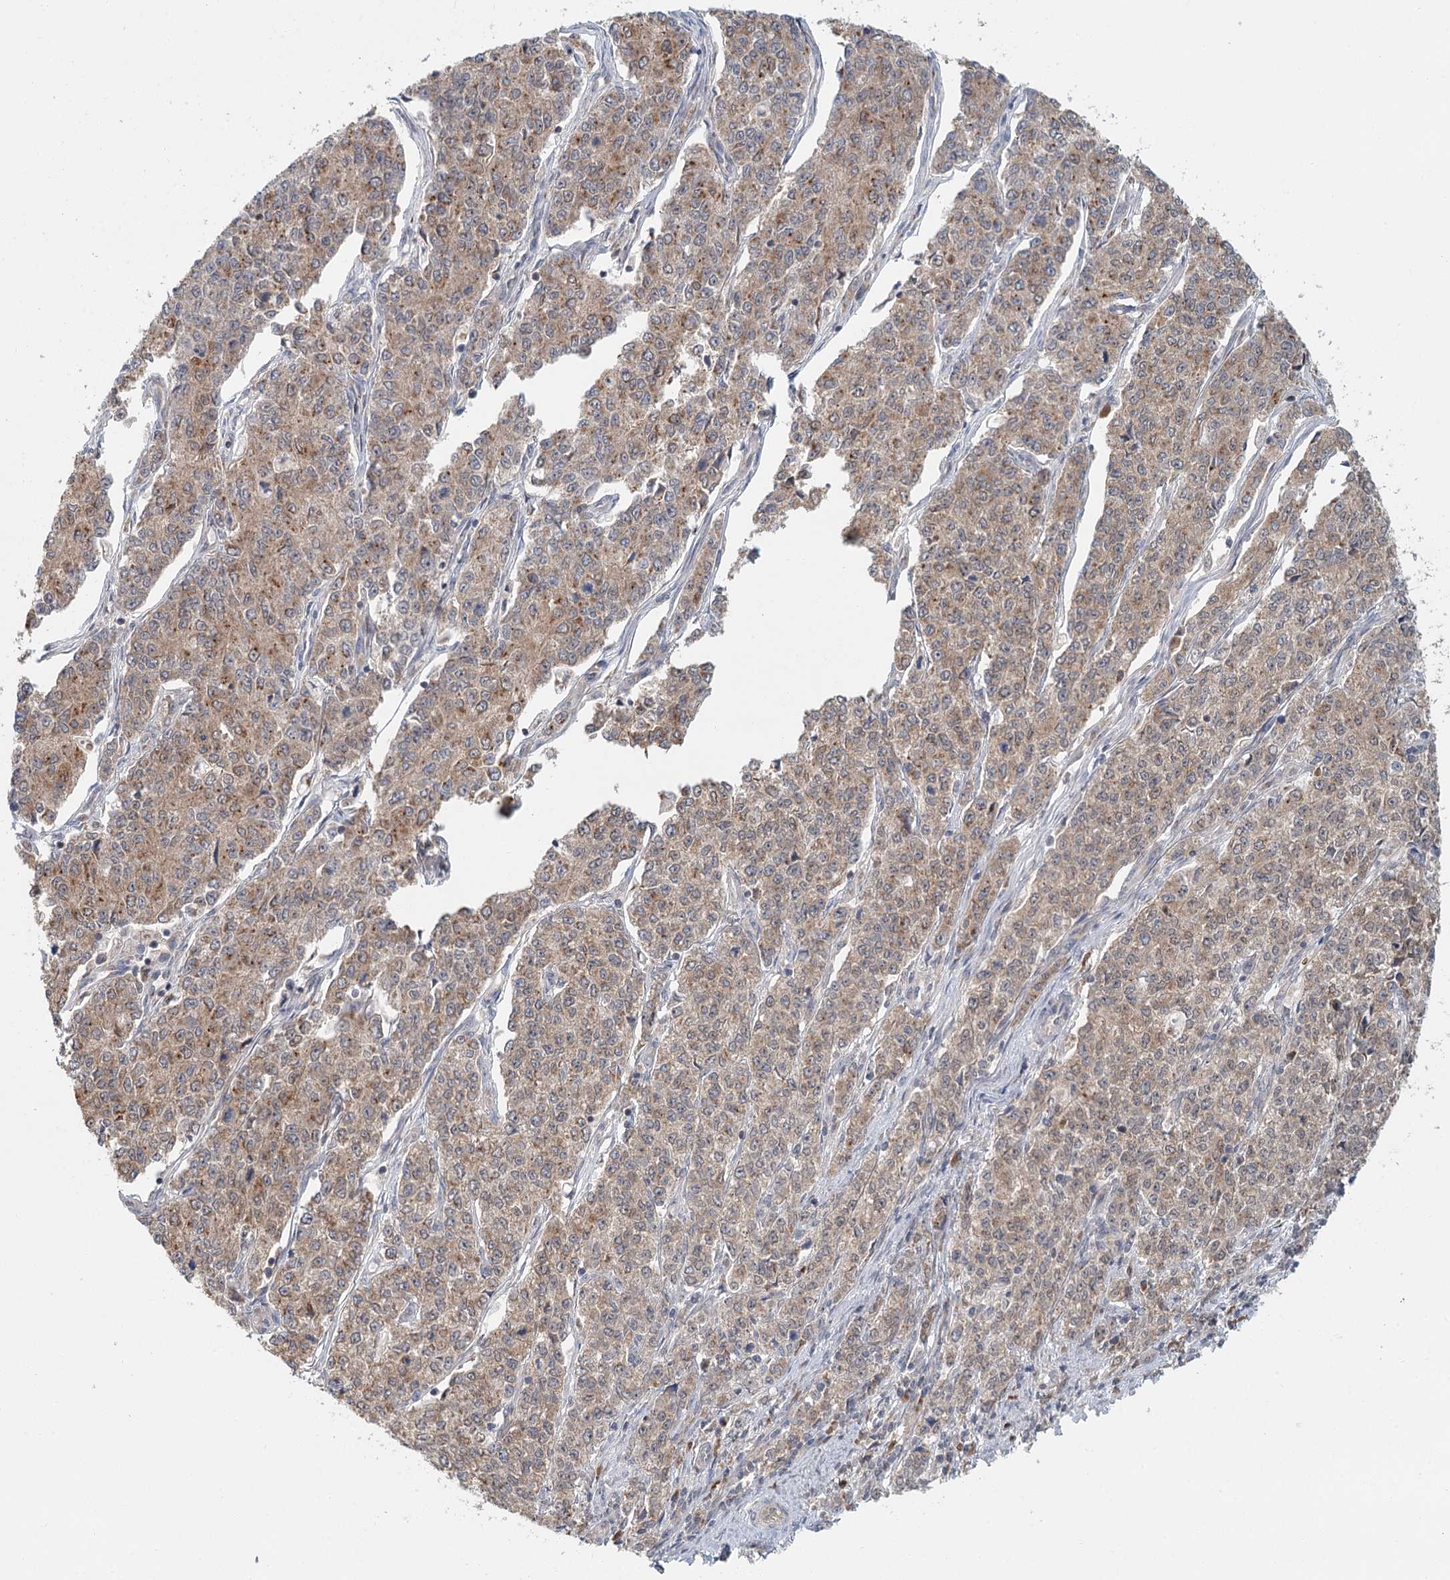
{"staining": {"intensity": "weak", "quantity": ">75%", "location": "cytoplasmic/membranous"}, "tissue": "endometrial cancer", "cell_type": "Tumor cells", "image_type": "cancer", "snomed": [{"axis": "morphology", "description": "Adenocarcinoma, NOS"}, {"axis": "topography", "description": "Endometrium"}], "caption": "This histopathology image displays immunohistochemistry staining of endometrial adenocarcinoma, with low weak cytoplasmic/membranous staining in about >75% of tumor cells.", "gene": "ADK", "patient": {"sex": "female", "age": 50}}